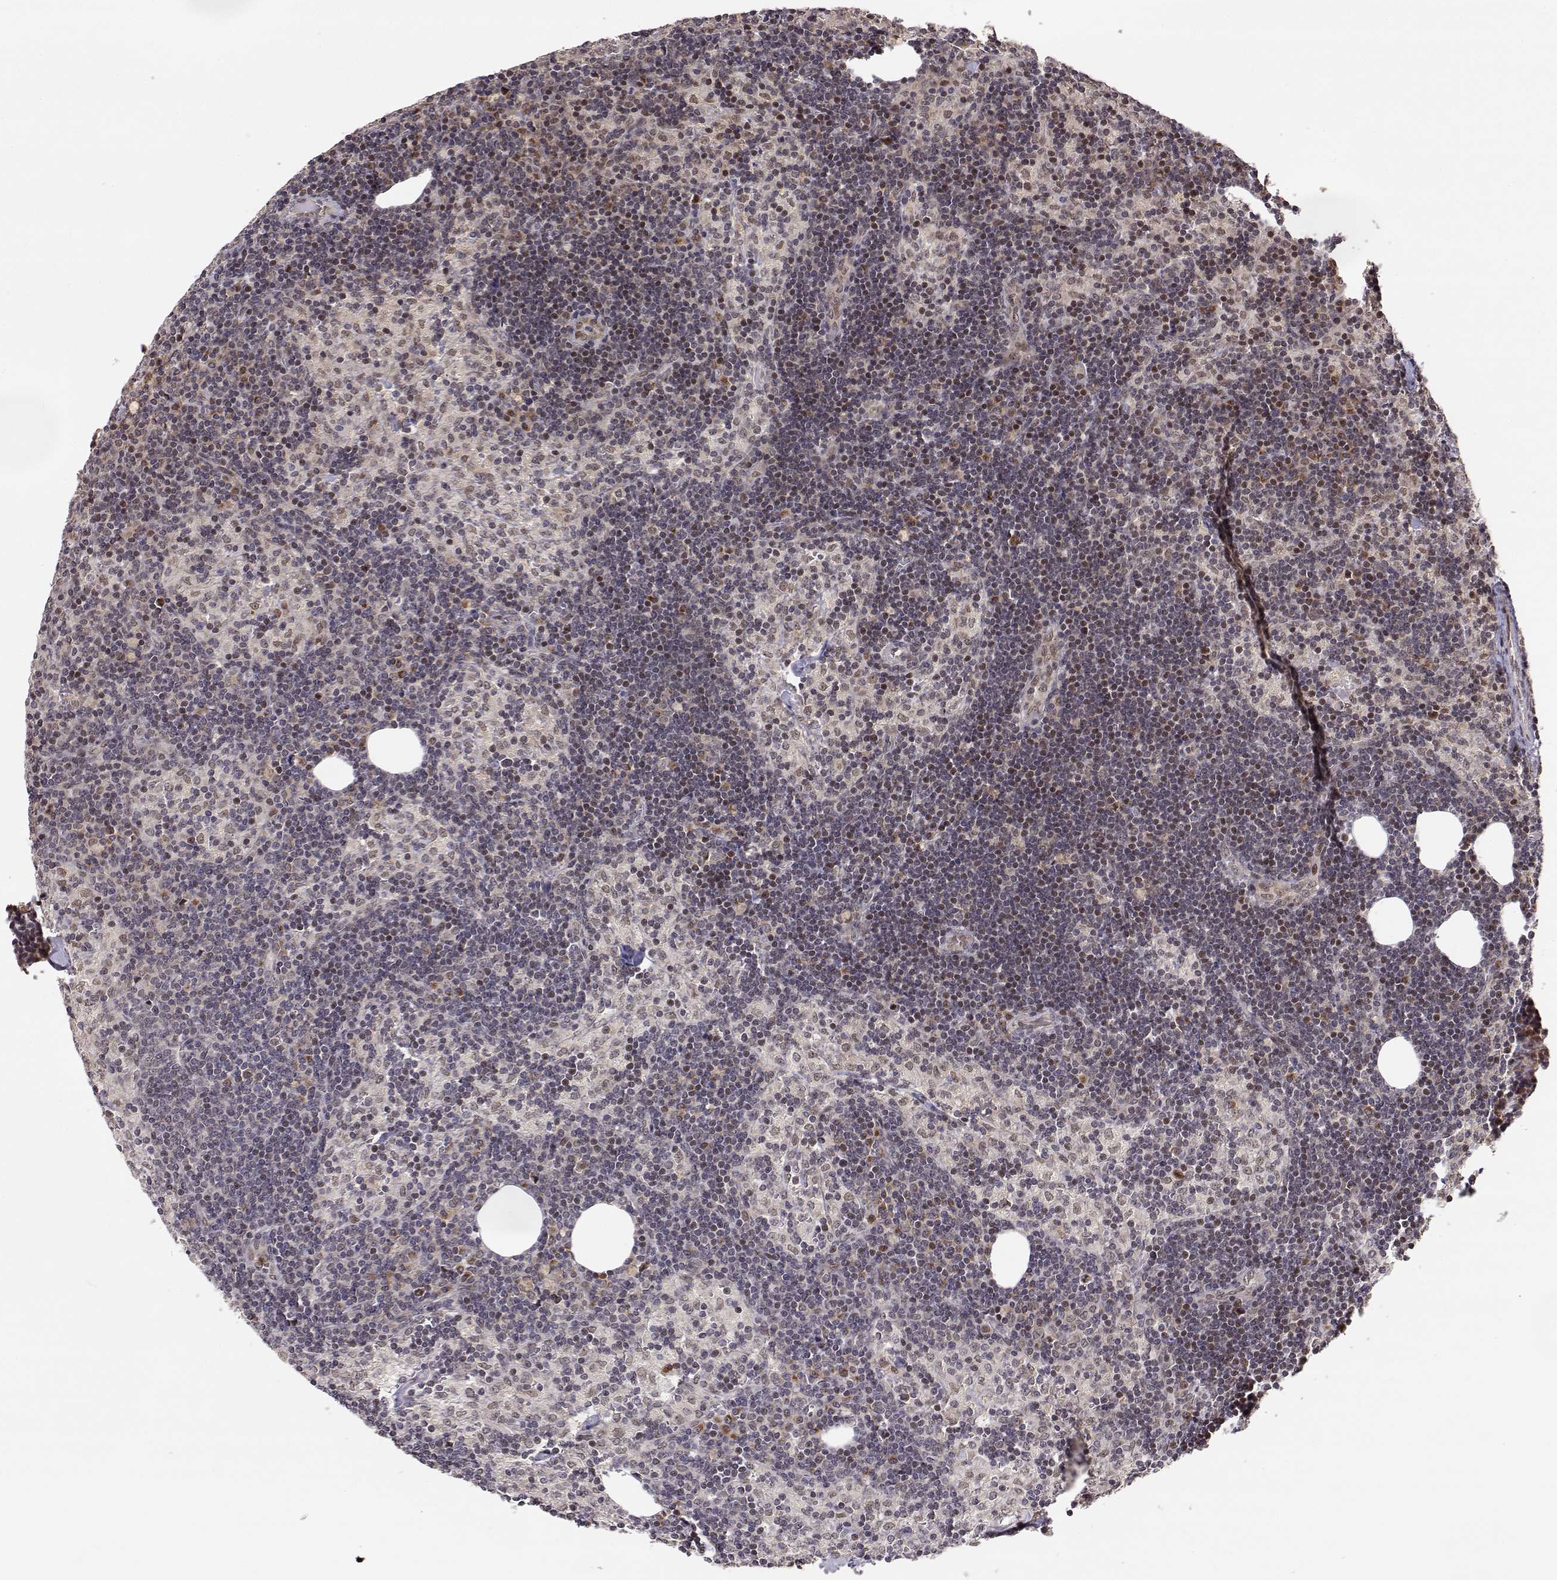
{"staining": {"intensity": "strong", "quantity": "<25%", "location": "cytoplasmic/membranous,nuclear"}, "tissue": "lymph node", "cell_type": "Non-germinal center cells", "image_type": "normal", "snomed": [{"axis": "morphology", "description": "Normal tissue, NOS"}, {"axis": "topography", "description": "Lymph node"}], "caption": "Non-germinal center cells exhibit medium levels of strong cytoplasmic/membranous,nuclear staining in about <25% of cells in benign human lymph node.", "gene": "BRCA1", "patient": {"sex": "female", "age": 52}}